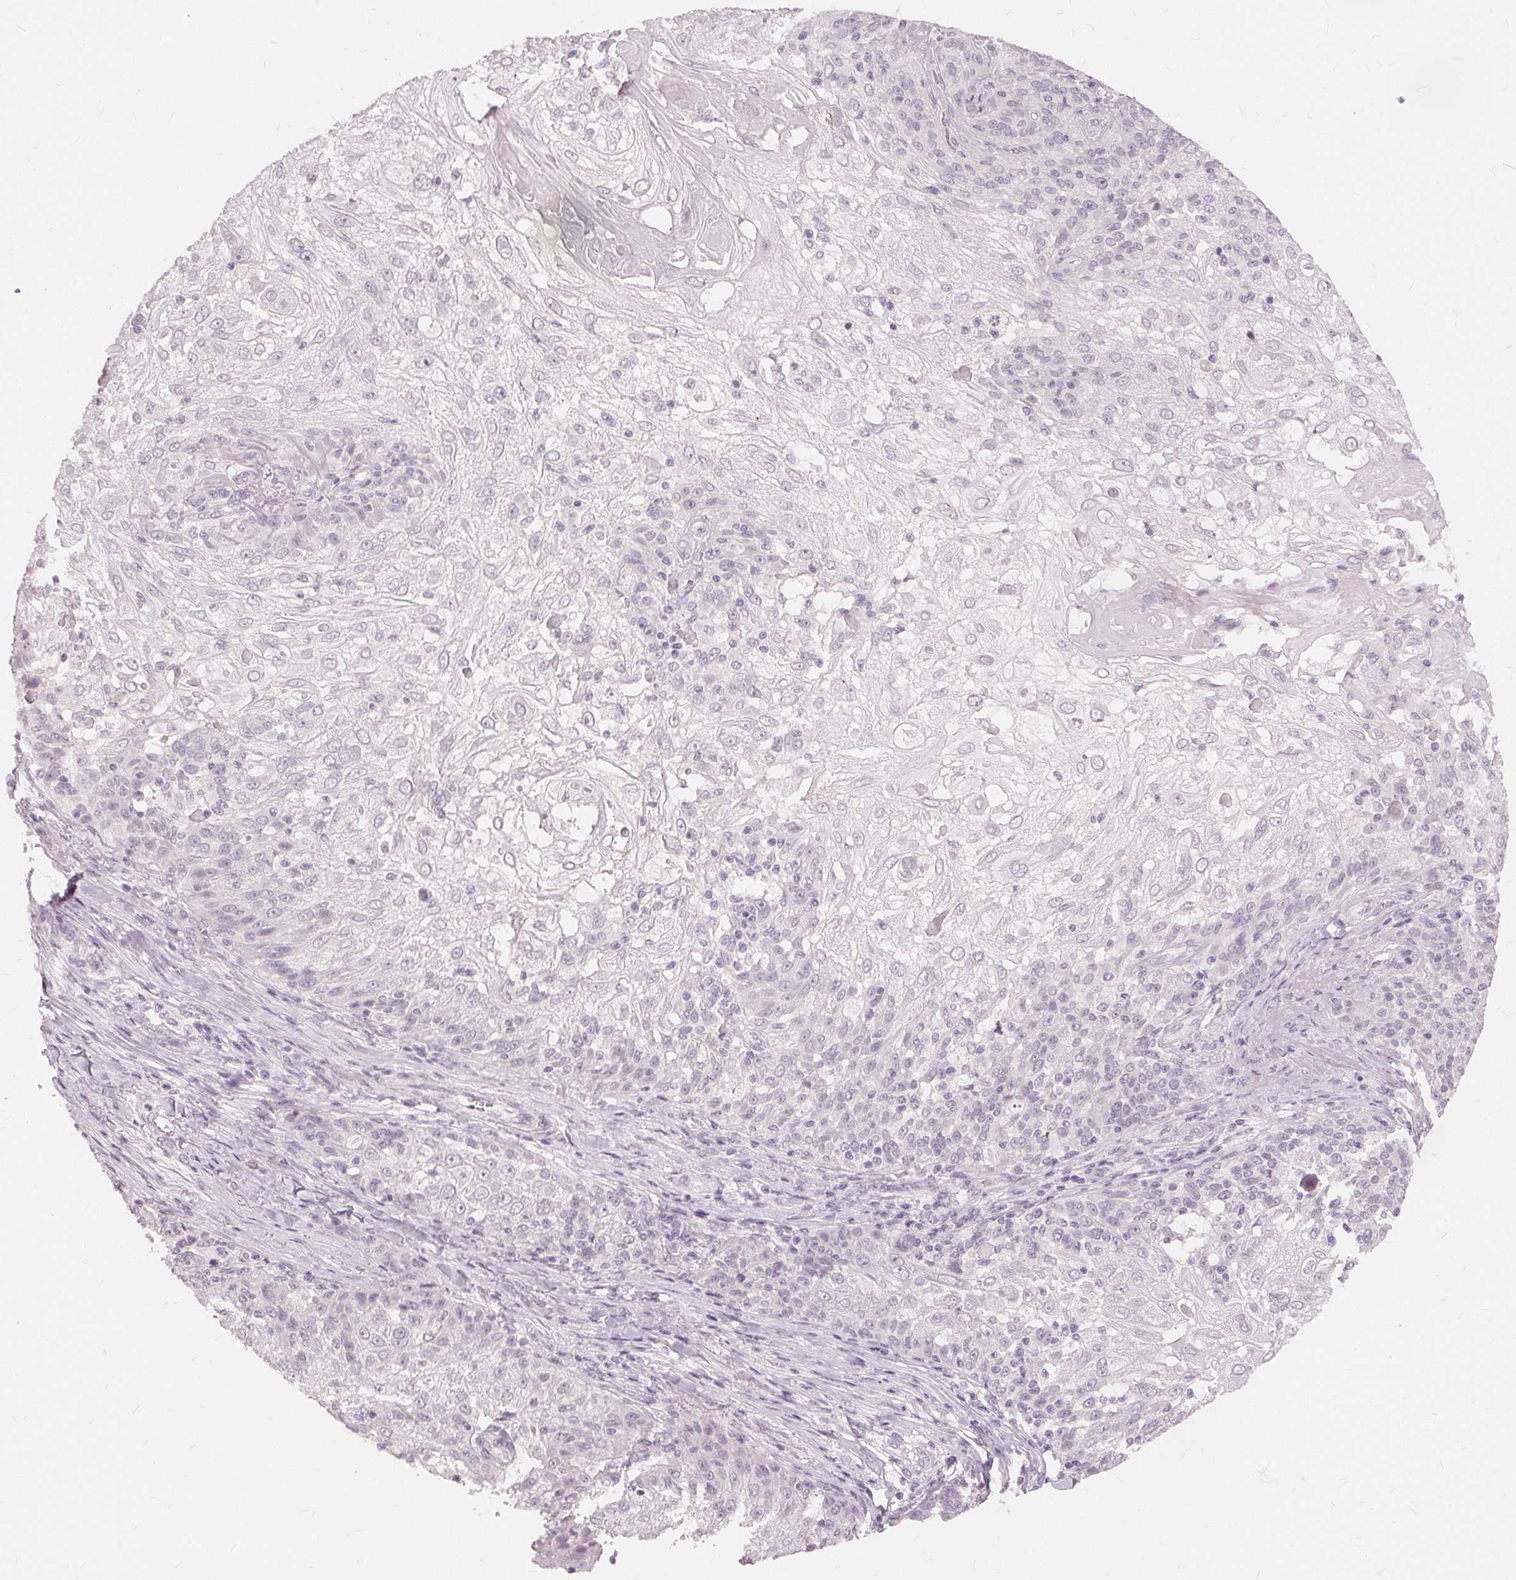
{"staining": {"intensity": "negative", "quantity": "none", "location": "none"}, "tissue": "skin cancer", "cell_type": "Tumor cells", "image_type": "cancer", "snomed": [{"axis": "morphology", "description": "Normal tissue, NOS"}, {"axis": "morphology", "description": "Squamous cell carcinoma, NOS"}, {"axis": "topography", "description": "Skin"}], "caption": "The histopathology image reveals no significant staining in tumor cells of skin cancer (squamous cell carcinoma).", "gene": "SFTPD", "patient": {"sex": "female", "age": 83}}